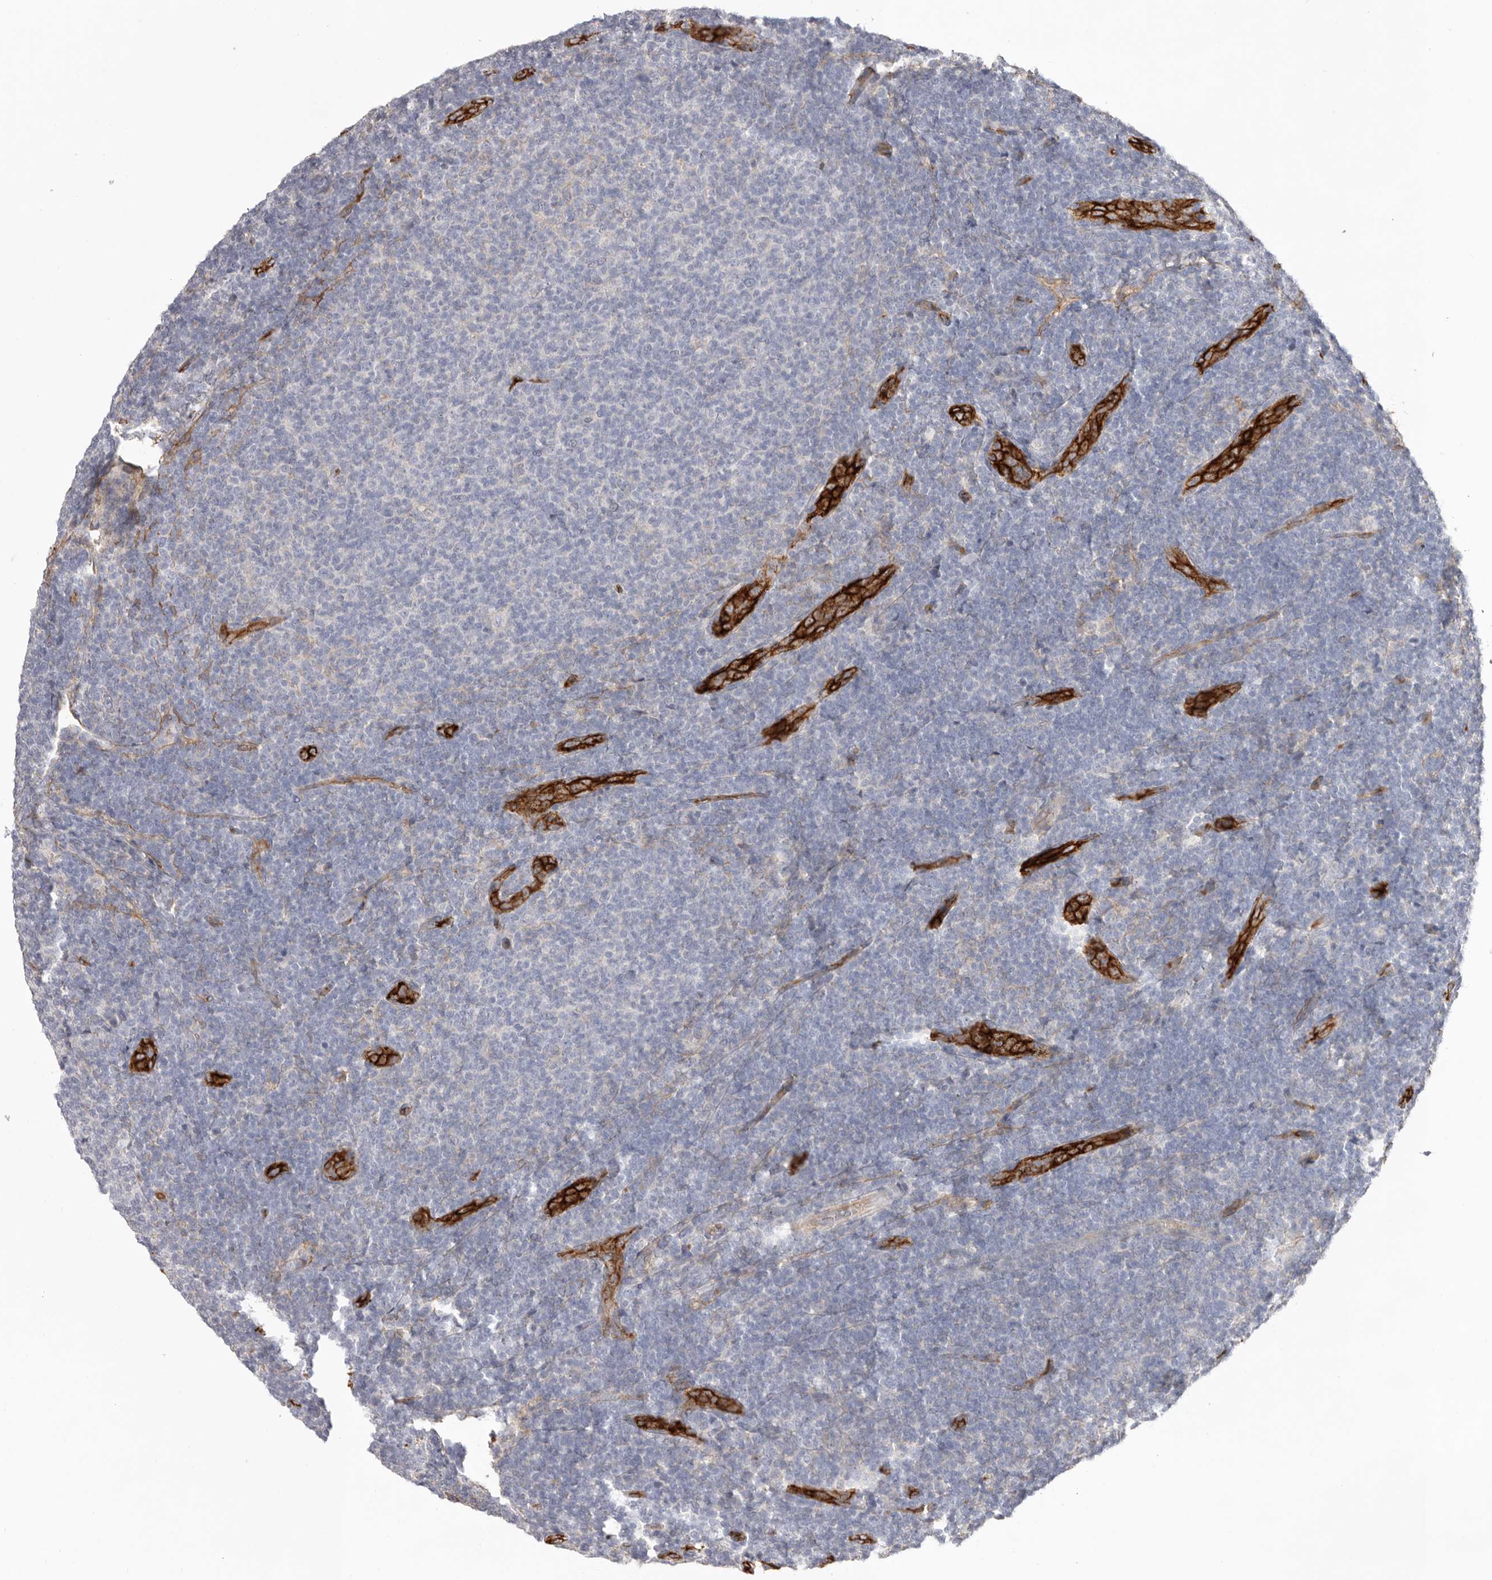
{"staining": {"intensity": "negative", "quantity": "none", "location": "none"}, "tissue": "lymphoma", "cell_type": "Tumor cells", "image_type": "cancer", "snomed": [{"axis": "morphology", "description": "Malignant lymphoma, non-Hodgkin's type, Low grade"}, {"axis": "topography", "description": "Lymph node"}], "caption": "This photomicrograph is of malignant lymphoma, non-Hodgkin's type (low-grade) stained with IHC to label a protein in brown with the nuclei are counter-stained blue. There is no staining in tumor cells.", "gene": "LRRC66", "patient": {"sex": "male", "age": 66}}